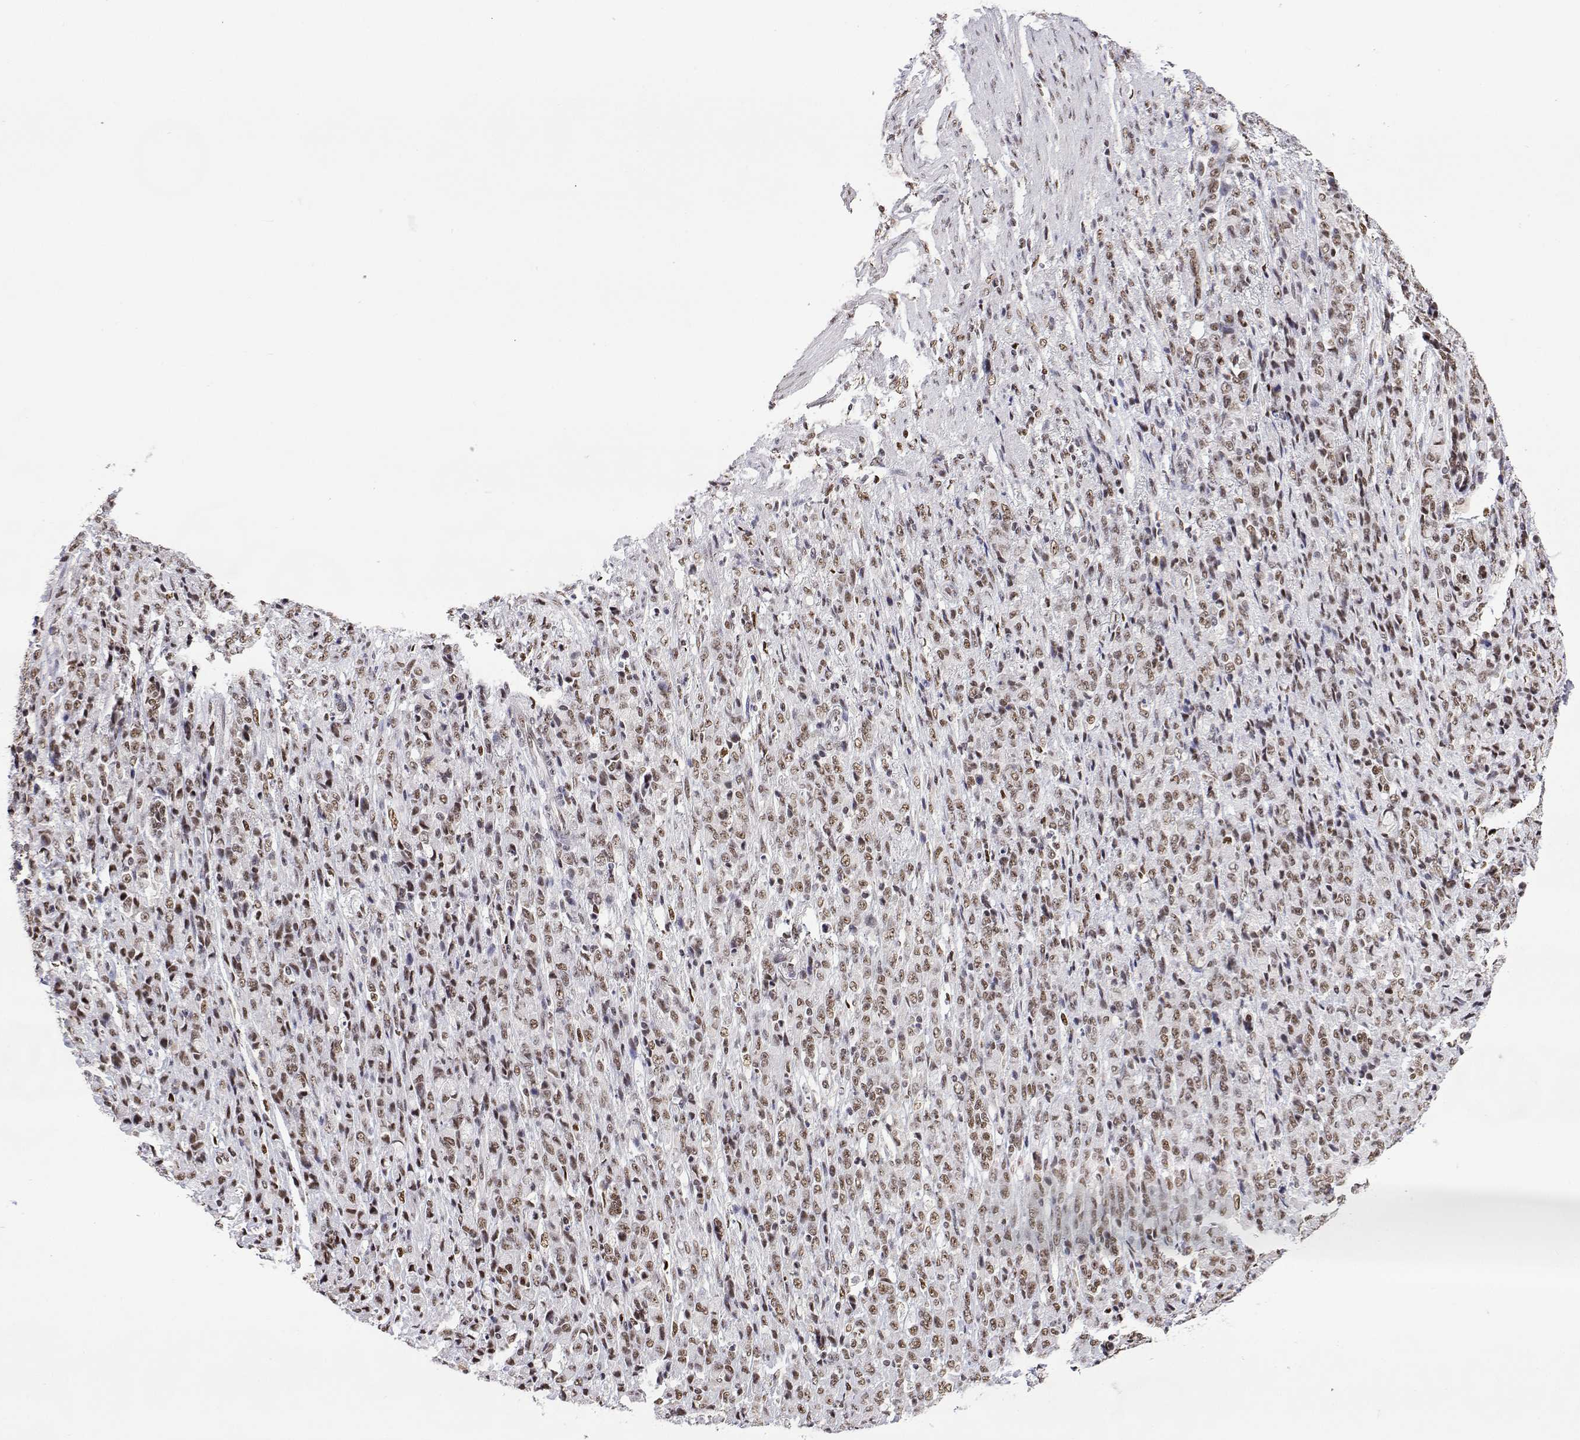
{"staining": {"intensity": "moderate", "quantity": ">75%", "location": "nuclear"}, "tissue": "stomach cancer", "cell_type": "Tumor cells", "image_type": "cancer", "snomed": [{"axis": "morphology", "description": "Adenocarcinoma, NOS"}, {"axis": "topography", "description": "Stomach"}], "caption": "Stomach cancer (adenocarcinoma) stained for a protein reveals moderate nuclear positivity in tumor cells.", "gene": "ADAR", "patient": {"sex": "female", "age": 79}}